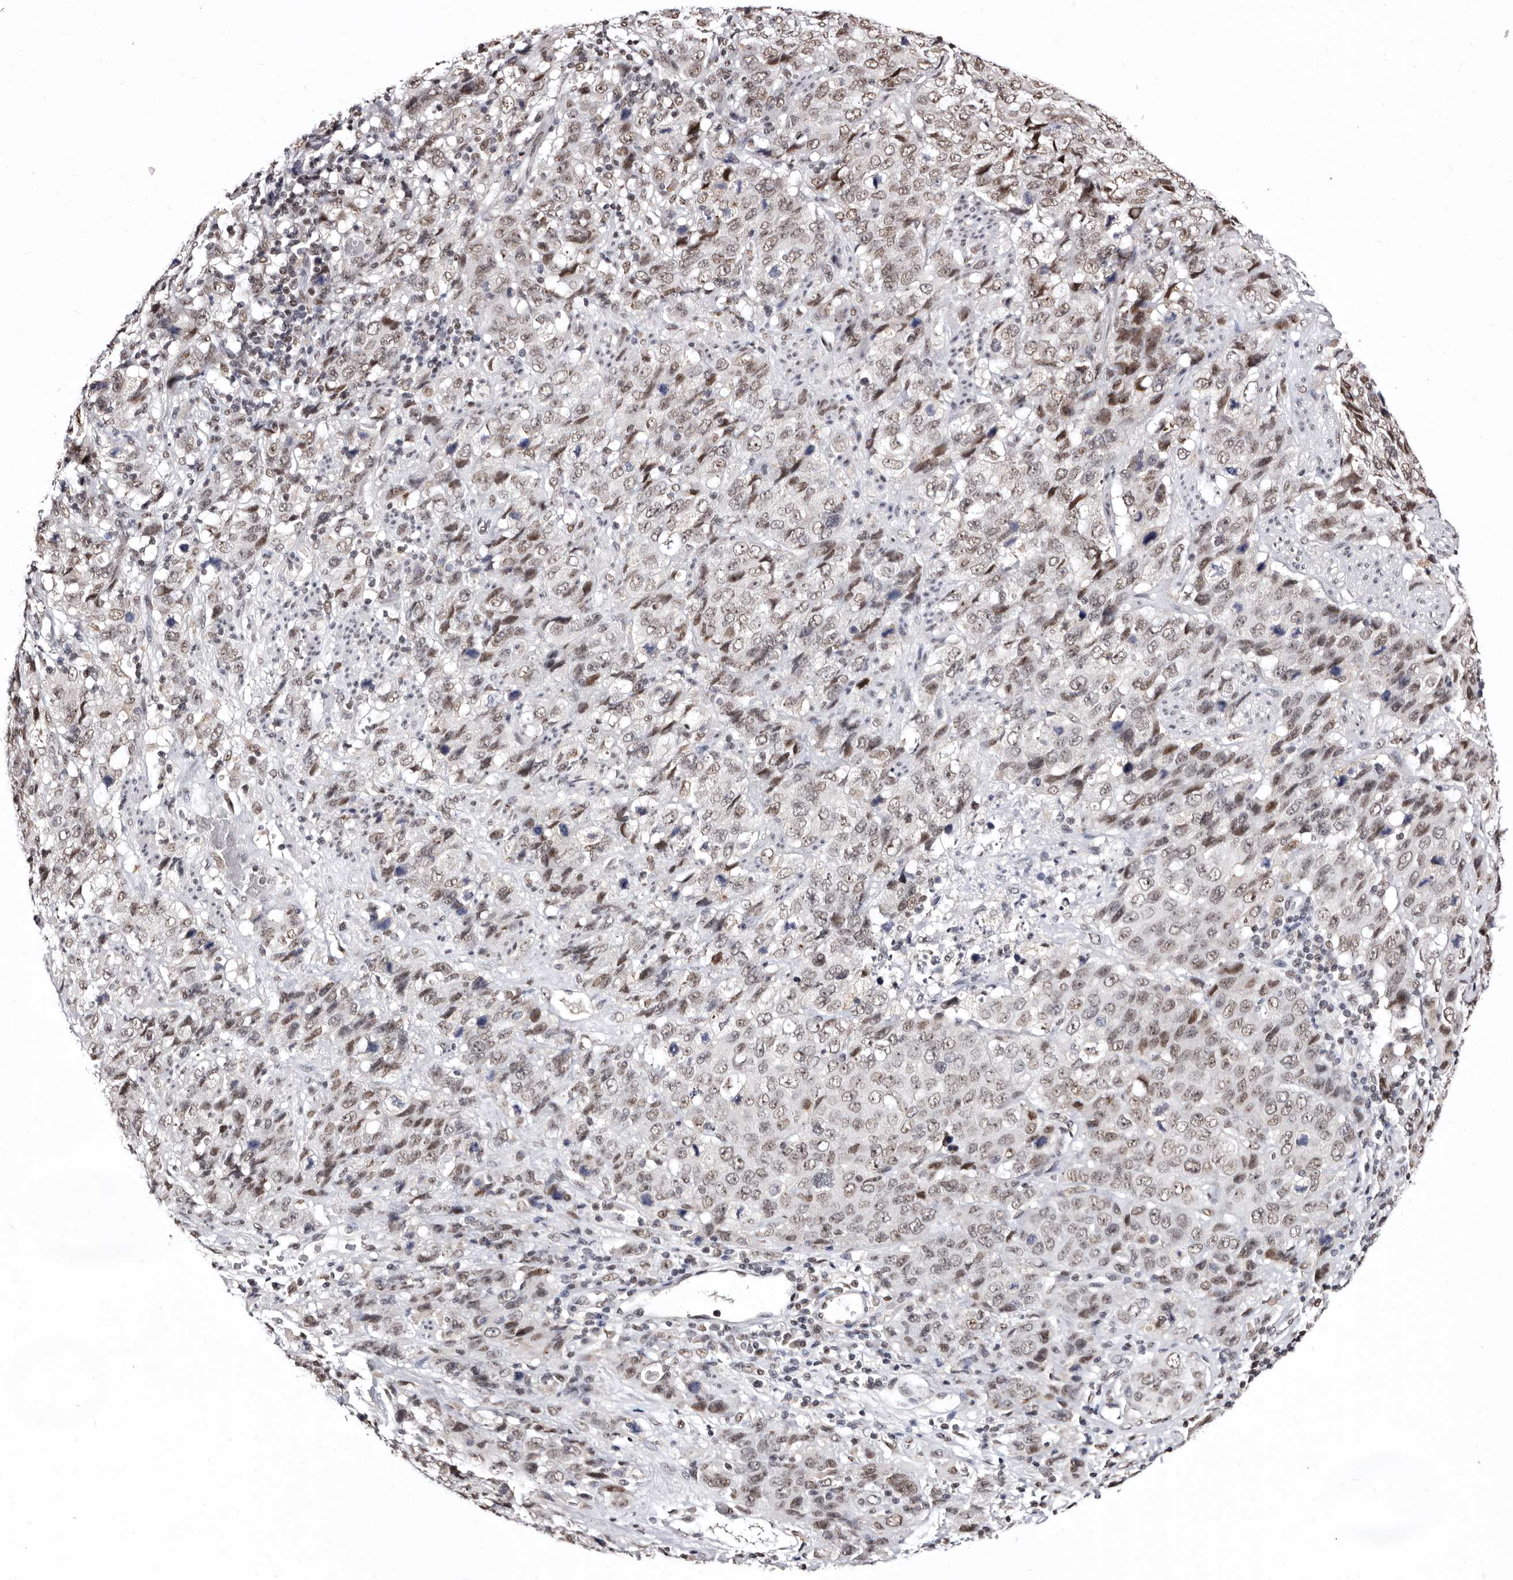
{"staining": {"intensity": "weak", "quantity": ">75%", "location": "nuclear"}, "tissue": "stomach cancer", "cell_type": "Tumor cells", "image_type": "cancer", "snomed": [{"axis": "morphology", "description": "Adenocarcinoma, NOS"}, {"axis": "topography", "description": "Stomach"}], "caption": "About >75% of tumor cells in human stomach cancer display weak nuclear protein staining as visualized by brown immunohistochemical staining.", "gene": "ANAPC11", "patient": {"sex": "male", "age": 48}}